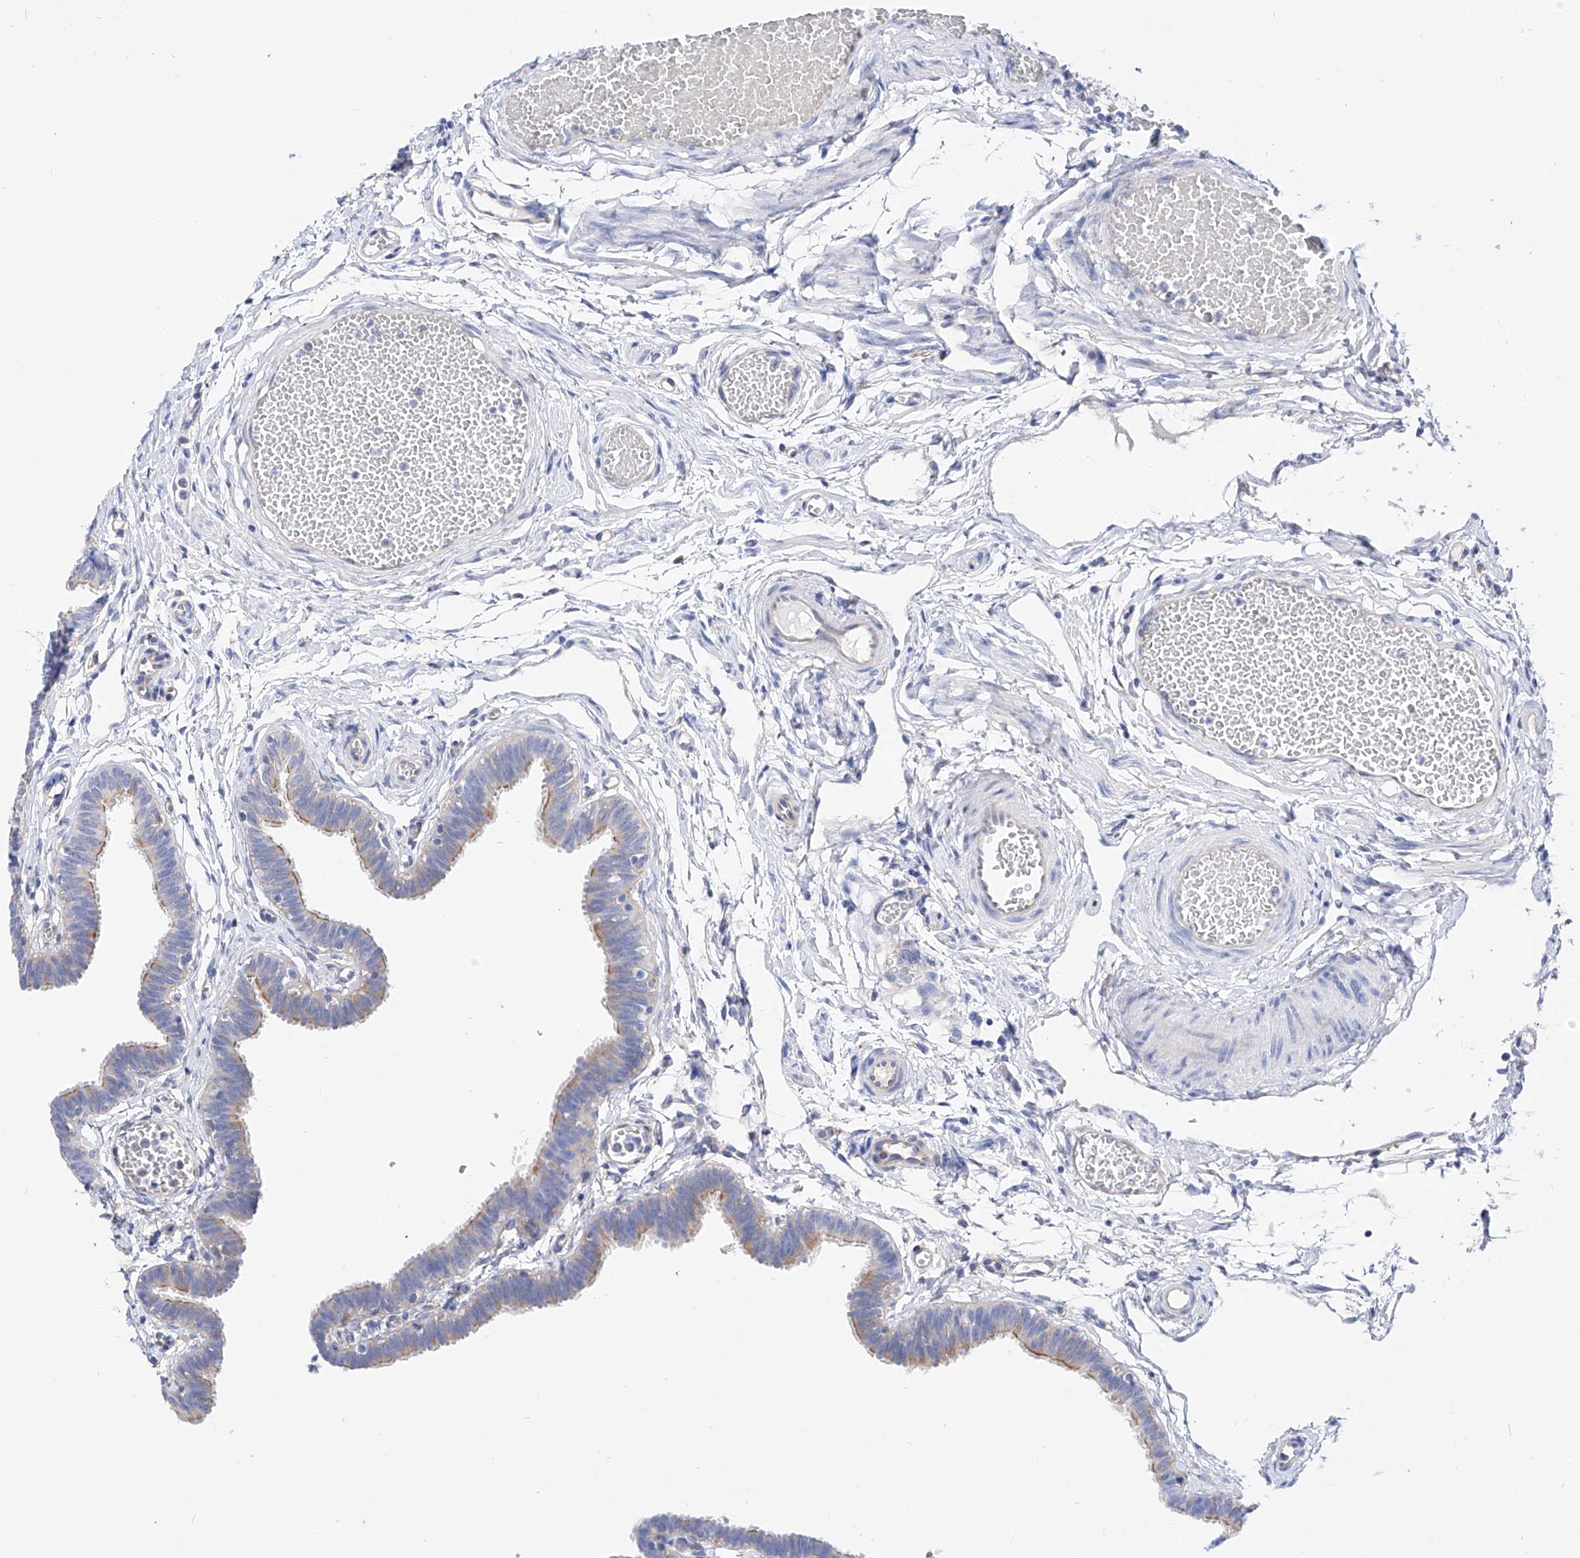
{"staining": {"intensity": "moderate", "quantity": "<25%", "location": "cytoplasmic/membranous"}, "tissue": "fallopian tube", "cell_type": "Glandular cells", "image_type": "normal", "snomed": [{"axis": "morphology", "description": "Normal tissue, NOS"}, {"axis": "topography", "description": "Fallopian tube"}, {"axis": "topography", "description": "Ovary"}], "caption": "This is a photomicrograph of IHC staining of benign fallopian tube, which shows moderate positivity in the cytoplasmic/membranous of glandular cells.", "gene": "ZNF653", "patient": {"sex": "female", "age": 23}}